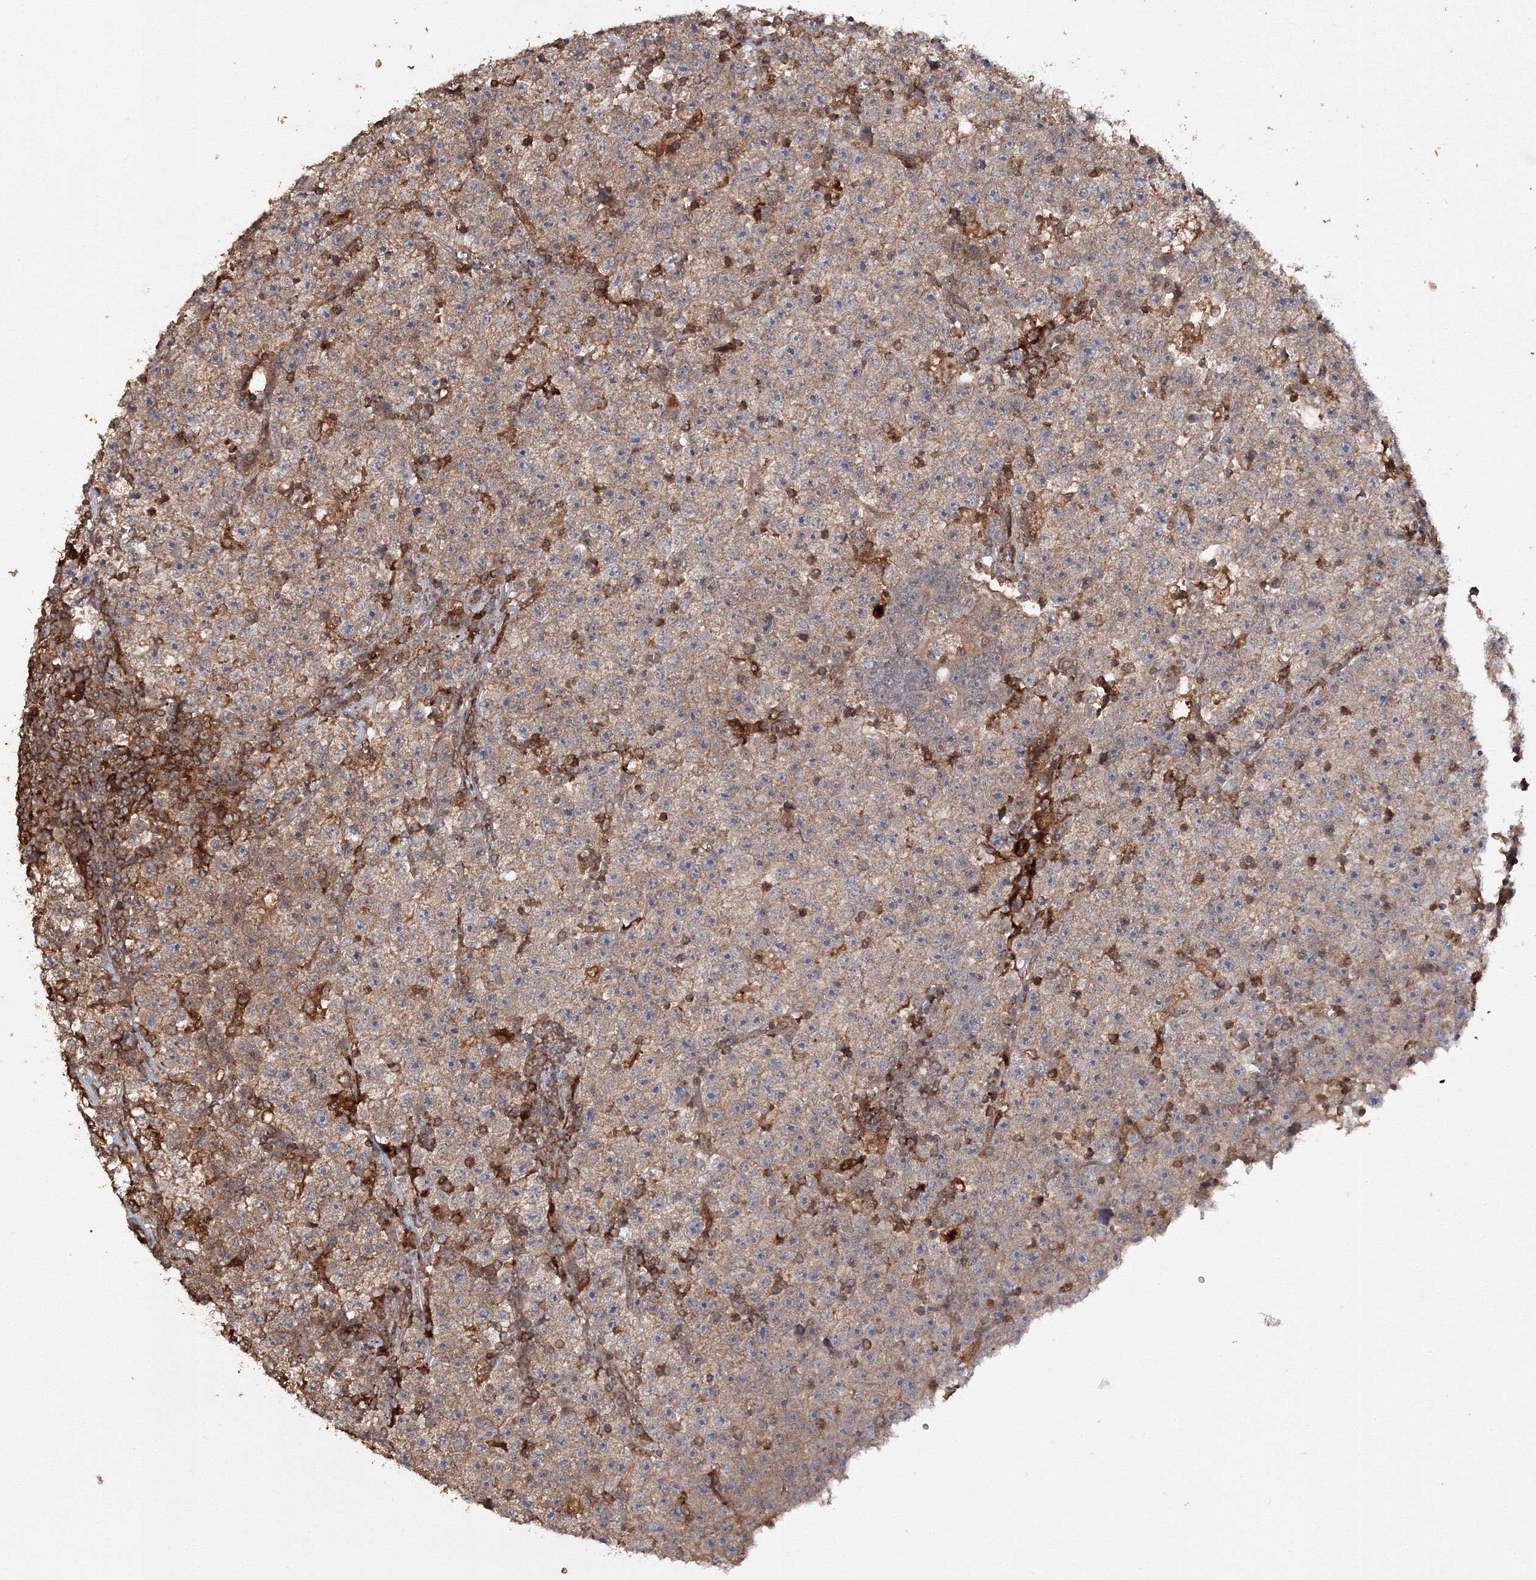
{"staining": {"intensity": "weak", "quantity": ">75%", "location": "cytoplasmic/membranous"}, "tissue": "testis cancer", "cell_type": "Tumor cells", "image_type": "cancer", "snomed": [{"axis": "morphology", "description": "Seminoma, NOS"}, {"axis": "topography", "description": "Testis"}], "caption": "Immunohistochemistry of human testis cancer displays low levels of weak cytoplasmic/membranous positivity in approximately >75% of tumor cells.", "gene": "DDO", "patient": {"sex": "male", "age": 22}}